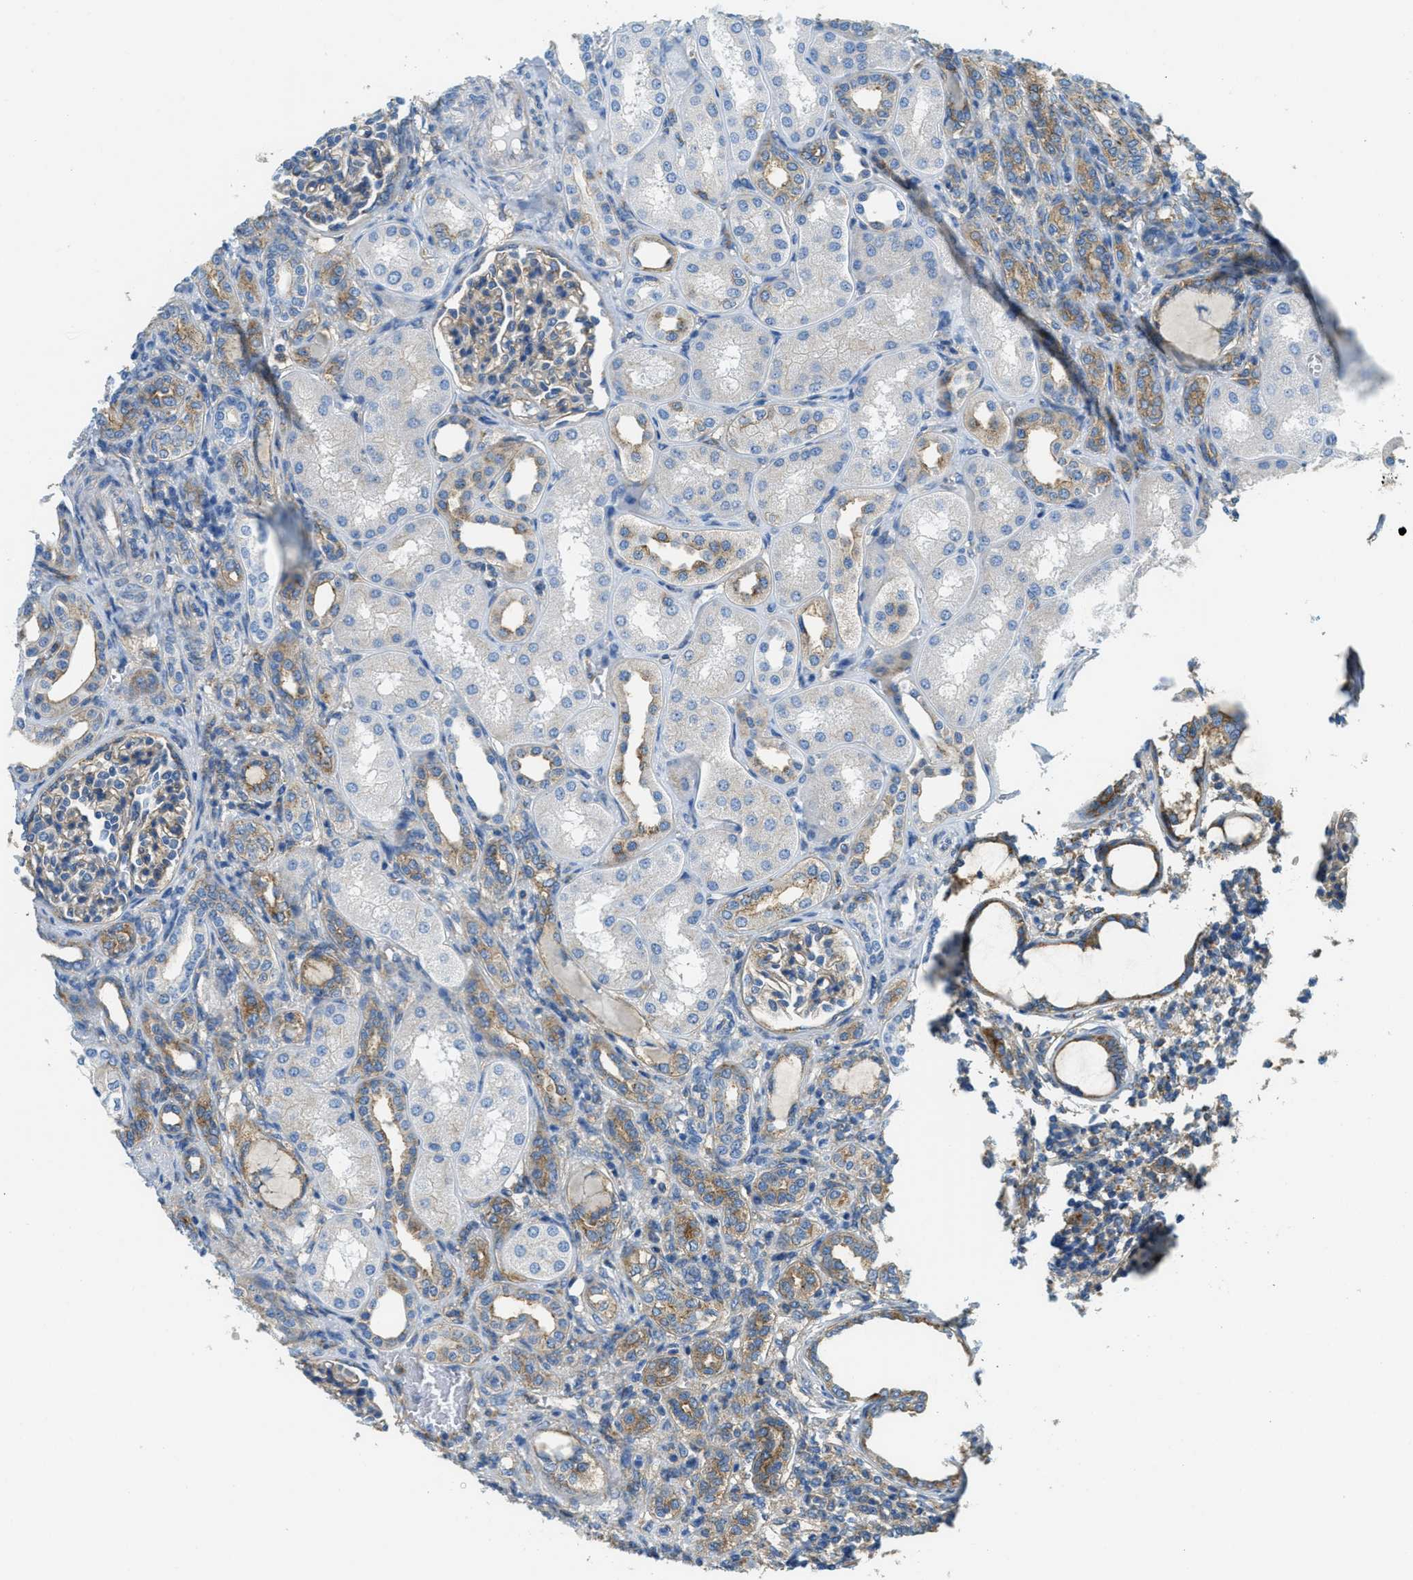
{"staining": {"intensity": "weak", "quantity": ">75%", "location": "cytoplasmic/membranous"}, "tissue": "kidney", "cell_type": "Cells in glomeruli", "image_type": "normal", "snomed": [{"axis": "morphology", "description": "Normal tissue, NOS"}, {"axis": "topography", "description": "Kidney"}], "caption": "Weak cytoplasmic/membranous positivity is appreciated in approximately >75% of cells in glomeruli in normal kidney. The staining was performed using DAB (3,3'-diaminobenzidine) to visualize the protein expression in brown, while the nuclei were stained in blue with hematoxylin (Magnification: 20x).", "gene": "AP2B1", "patient": {"sex": "male", "age": 7}}